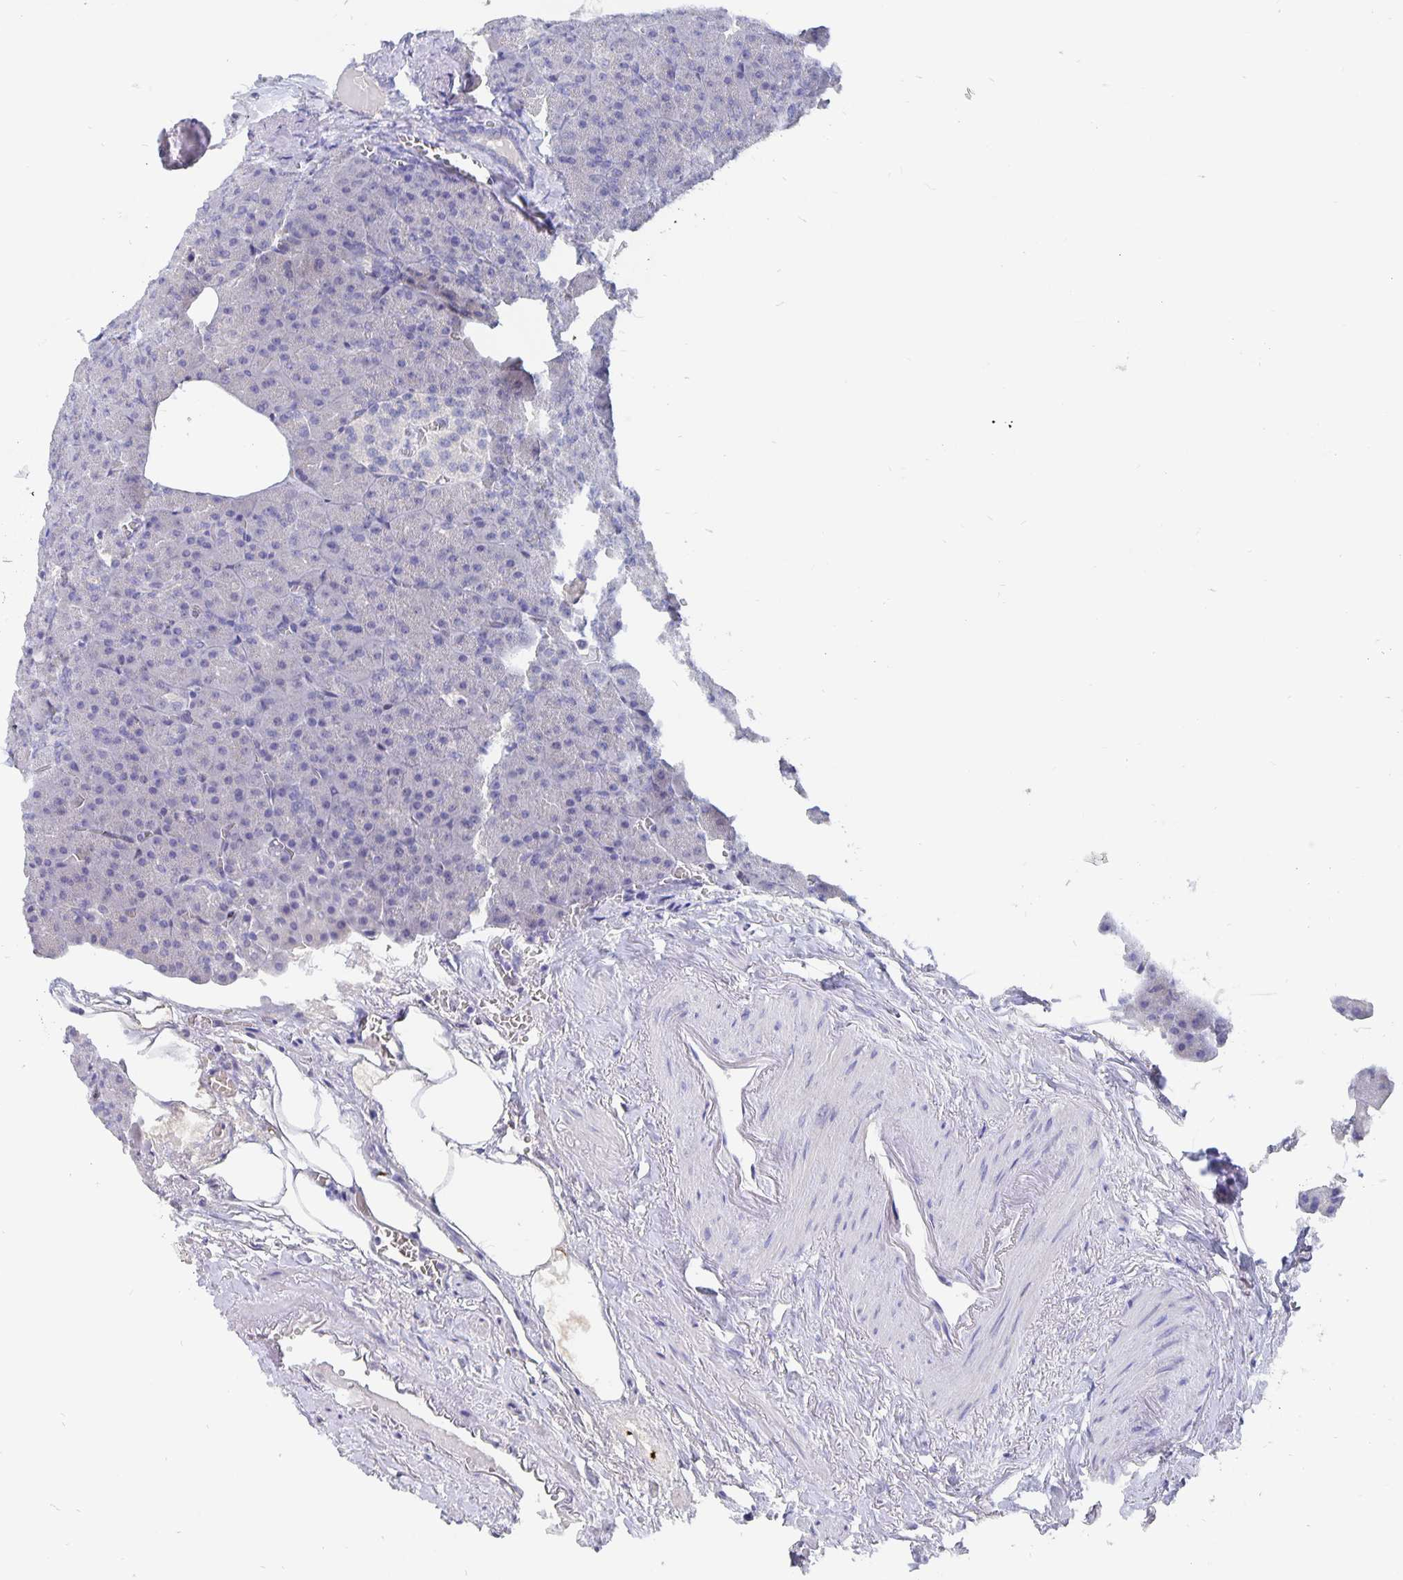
{"staining": {"intensity": "negative", "quantity": "none", "location": "none"}, "tissue": "pancreas", "cell_type": "Exocrine glandular cells", "image_type": "normal", "snomed": [{"axis": "morphology", "description": "Normal tissue, NOS"}, {"axis": "topography", "description": "Pancreas"}], "caption": "Micrograph shows no significant protein expression in exocrine glandular cells of unremarkable pancreas.", "gene": "SMOC1", "patient": {"sex": "female", "age": 74}}